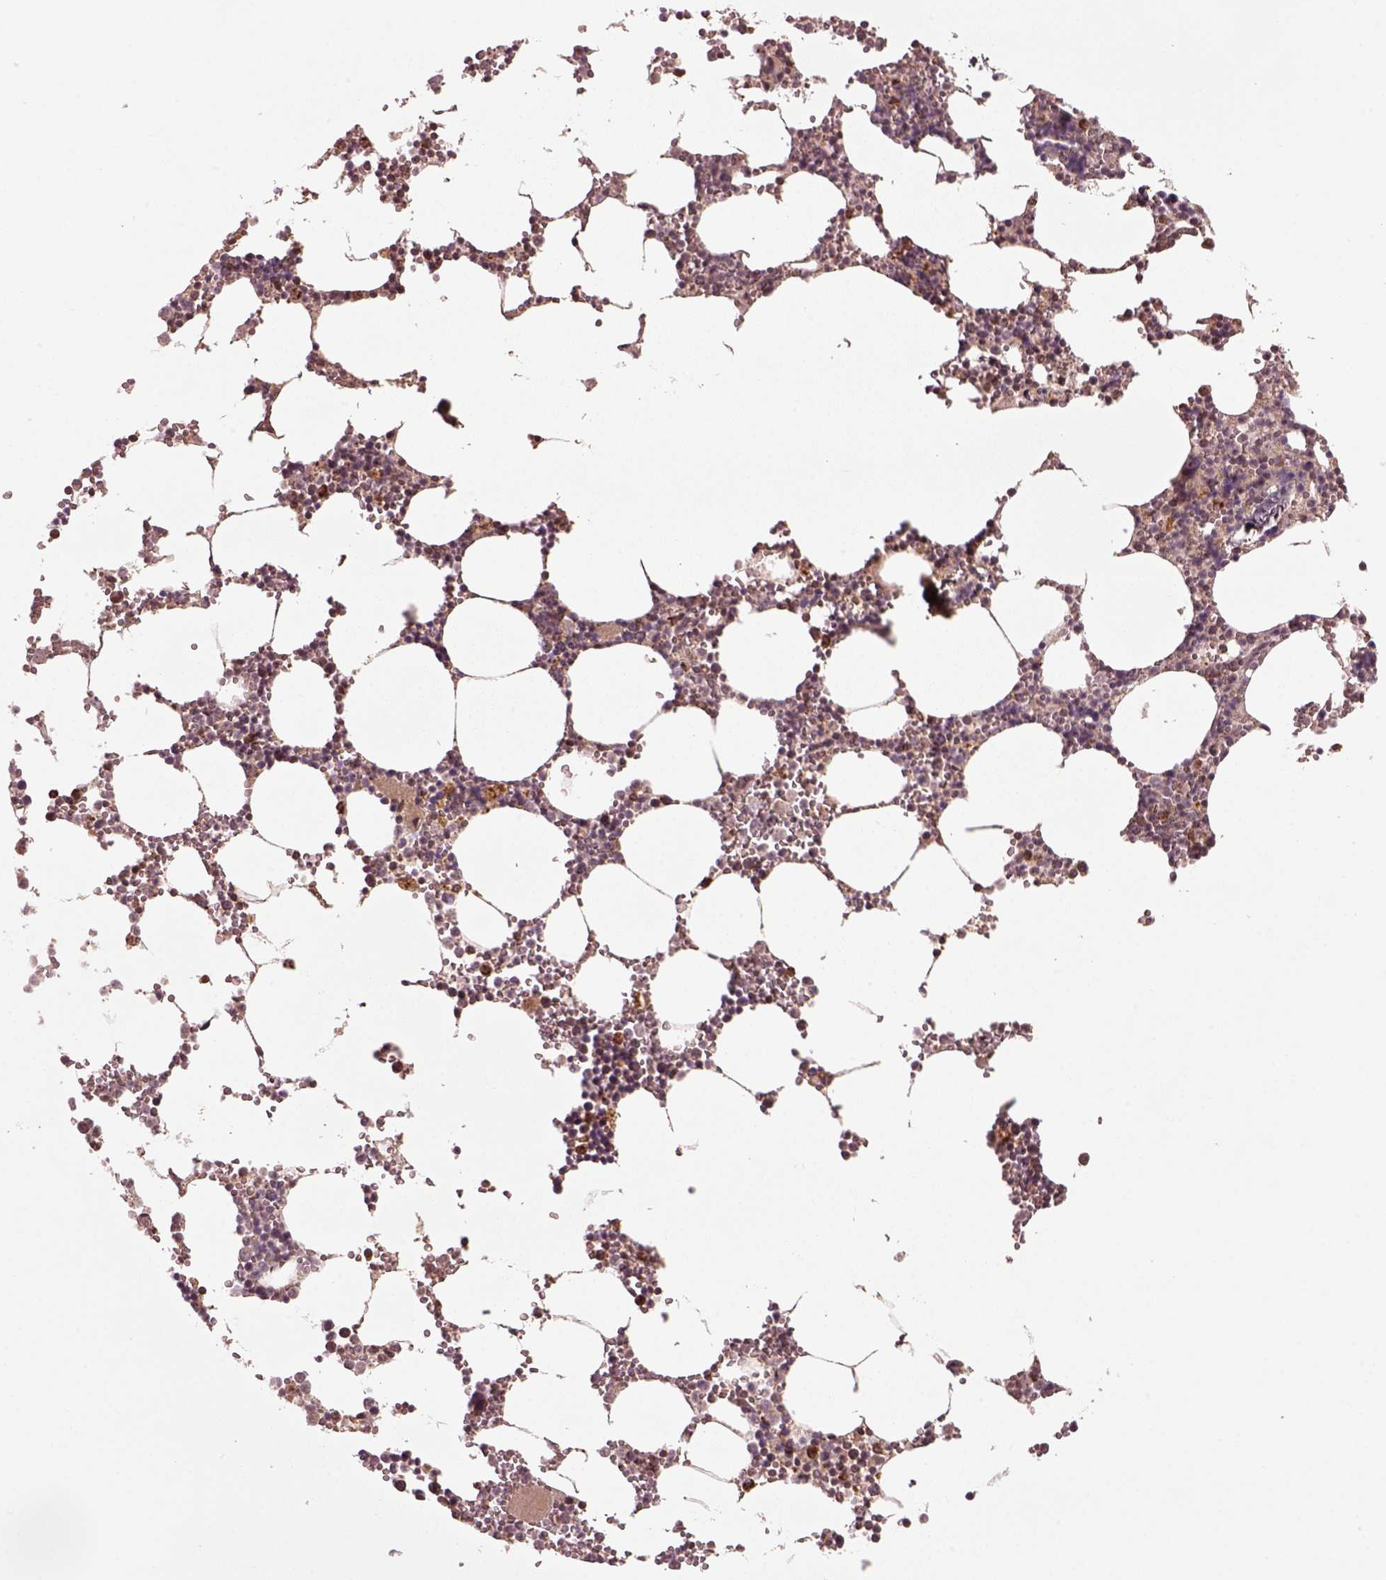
{"staining": {"intensity": "strong", "quantity": "25%-75%", "location": "cytoplasmic/membranous"}, "tissue": "bone marrow", "cell_type": "Hematopoietic cells", "image_type": "normal", "snomed": [{"axis": "morphology", "description": "Normal tissue, NOS"}, {"axis": "topography", "description": "Bone marrow"}], "caption": "This is an image of IHC staining of unremarkable bone marrow, which shows strong staining in the cytoplasmic/membranous of hematopoietic cells.", "gene": "SEL1L3", "patient": {"sex": "male", "age": 54}}